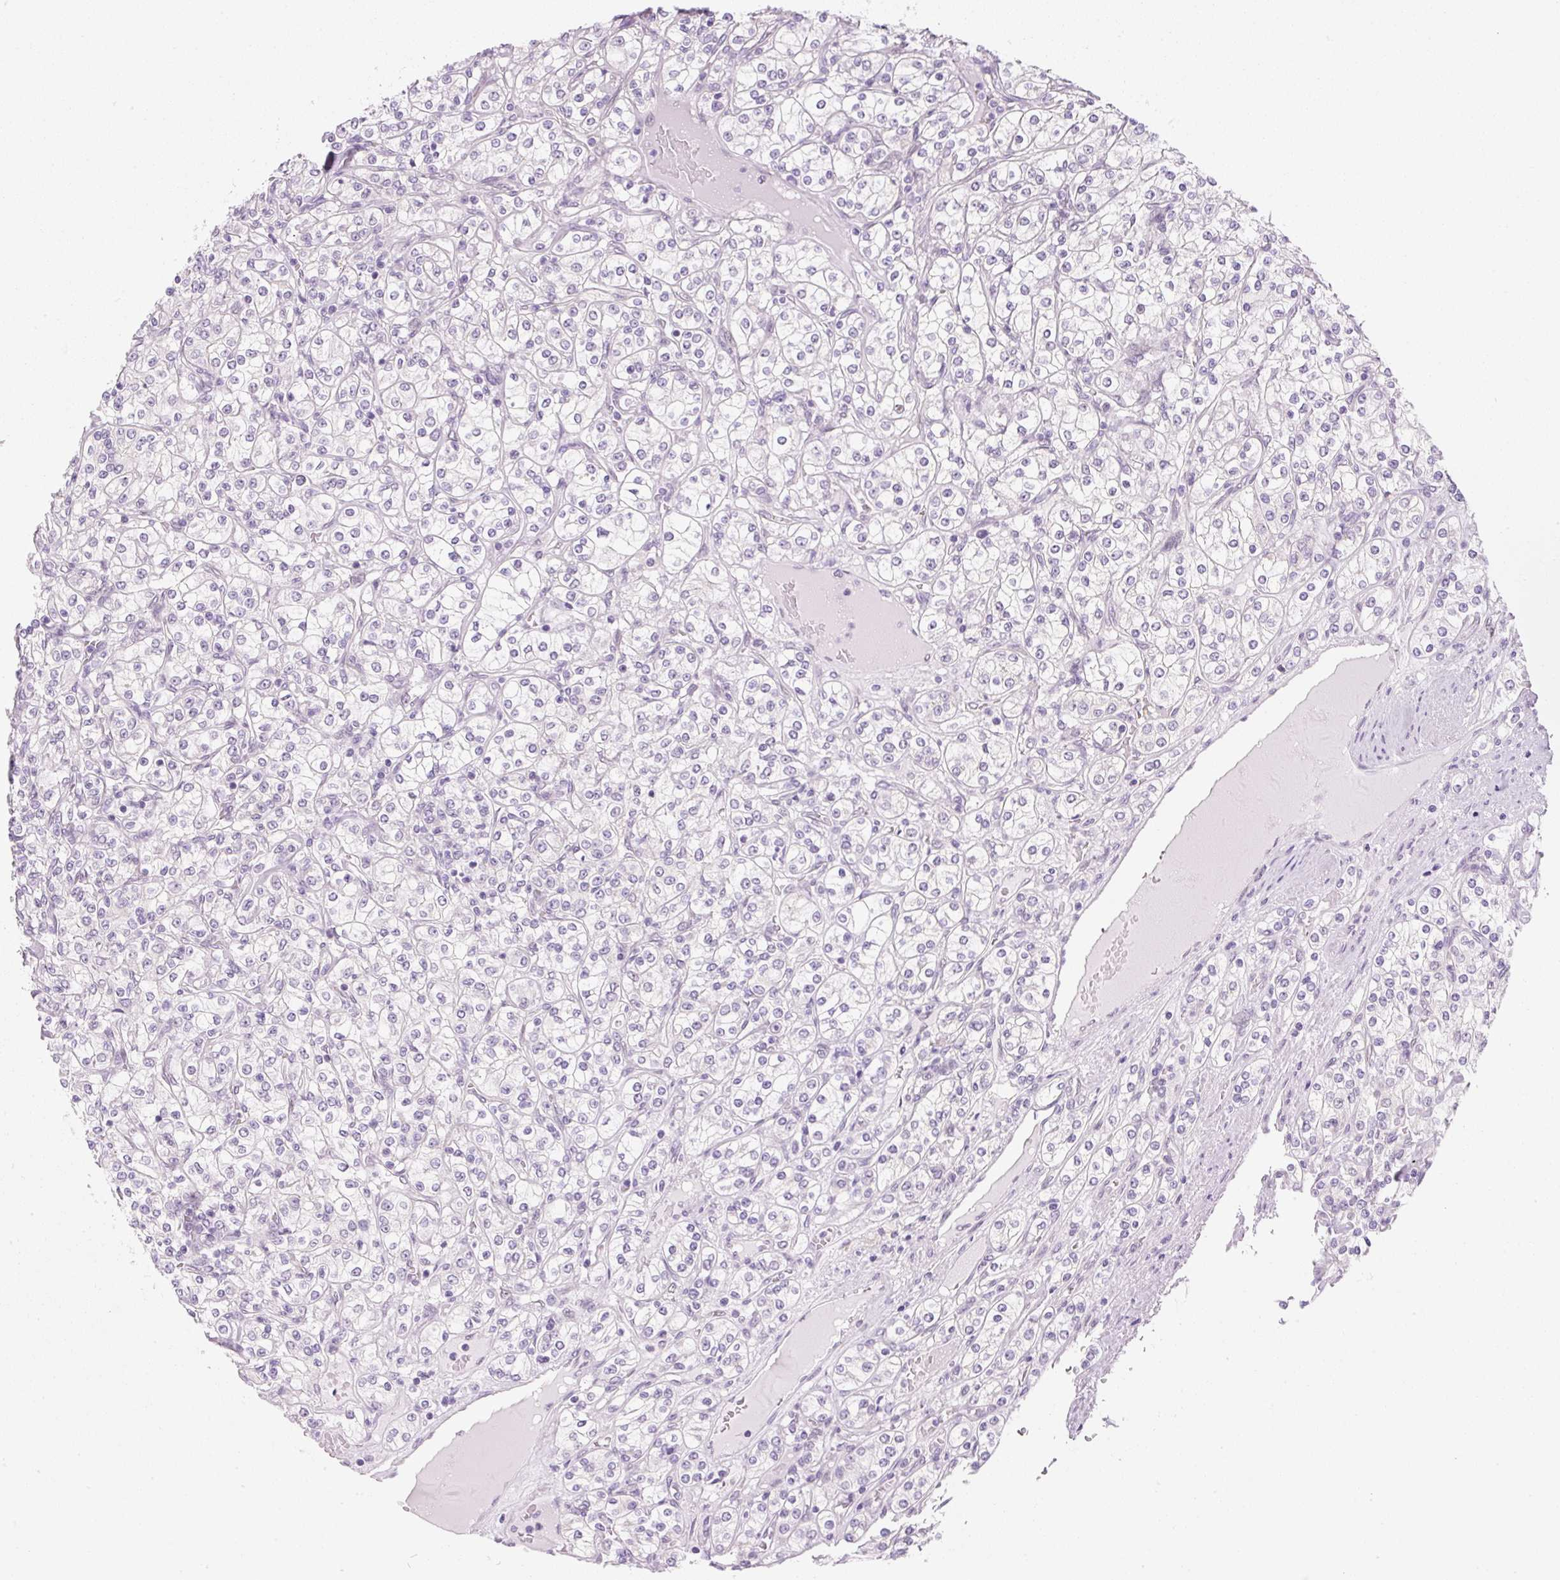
{"staining": {"intensity": "negative", "quantity": "none", "location": "none"}, "tissue": "renal cancer", "cell_type": "Tumor cells", "image_type": "cancer", "snomed": [{"axis": "morphology", "description": "Adenocarcinoma, NOS"}, {"axis": "topography", "description": "Kidney"}], "caption": "Immunohistochemistry (IHC) photomicrograph of human adenocarcinoma (renal) stained for a protein (brown), which demonstrates no expression in tumor cells.", "gene": "SYNE3", "patient": {"sex": "male", "age": 77}}